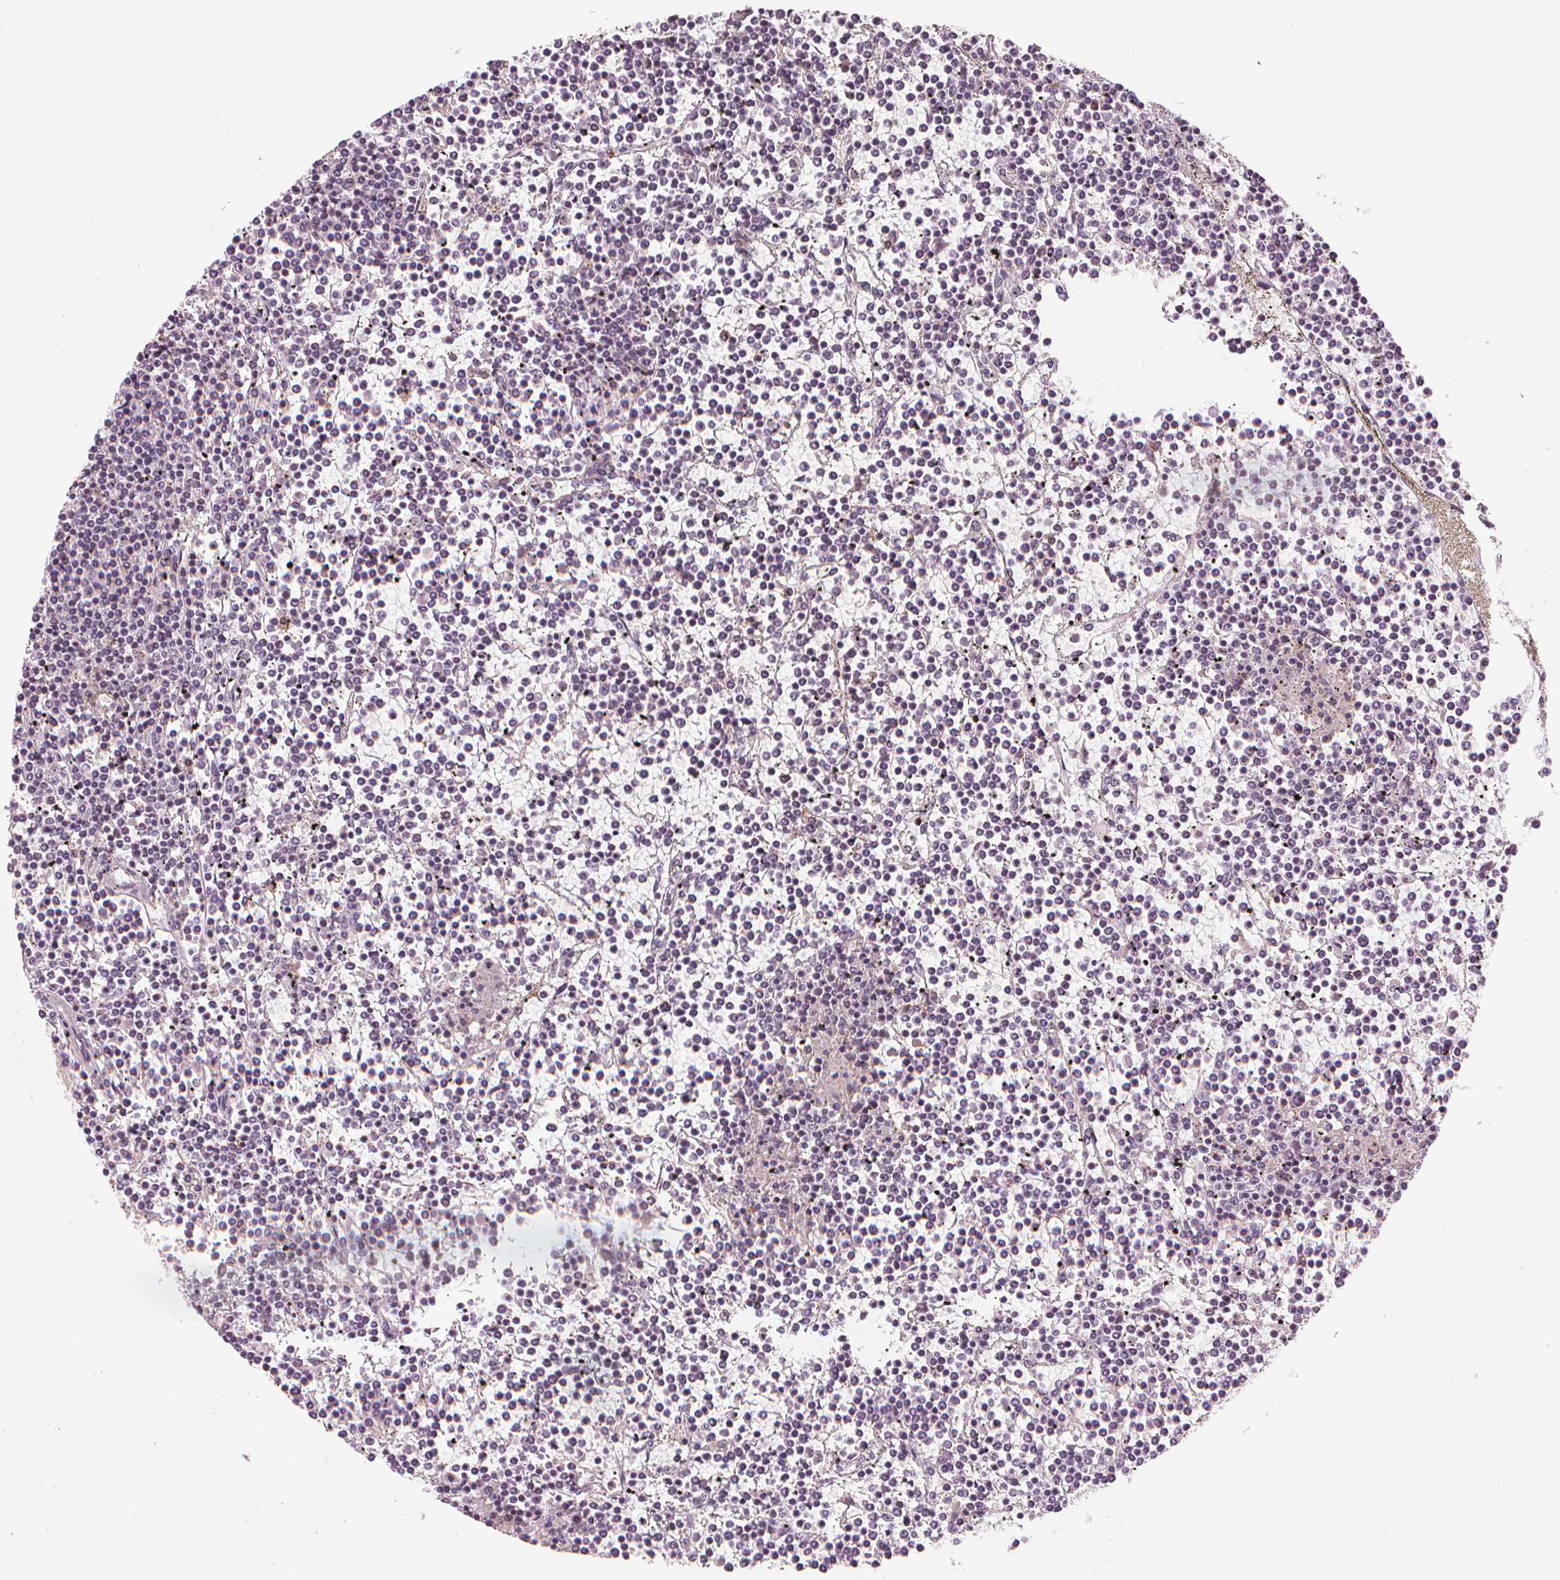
{"staining": {"intensity": "negative", "quantity": "none", "location": "none"}, "tissue": "lymphoma", "cell_type": "Tumor cells", "image_type": "cancer", "snomed": [{"axis": "morphology", "description": "Malignant lymphoma, non-Hodgkin's type, Low grade"}, {"axis": "topography", "description": "Spleen"}], "caption": "DAB immunohistochemical staining of human low-grade malignant lymphoma, non-Hodgkin's type exhibits no significant staining in tumor cells. The staining was performed using DAB to visualize the protein expression in brown, while the nuclei were stained in blue with hematoxylin (Magnification: 20x).", "gene": "SLC34A1", "patient": {"sex": "female", "age": 19}}